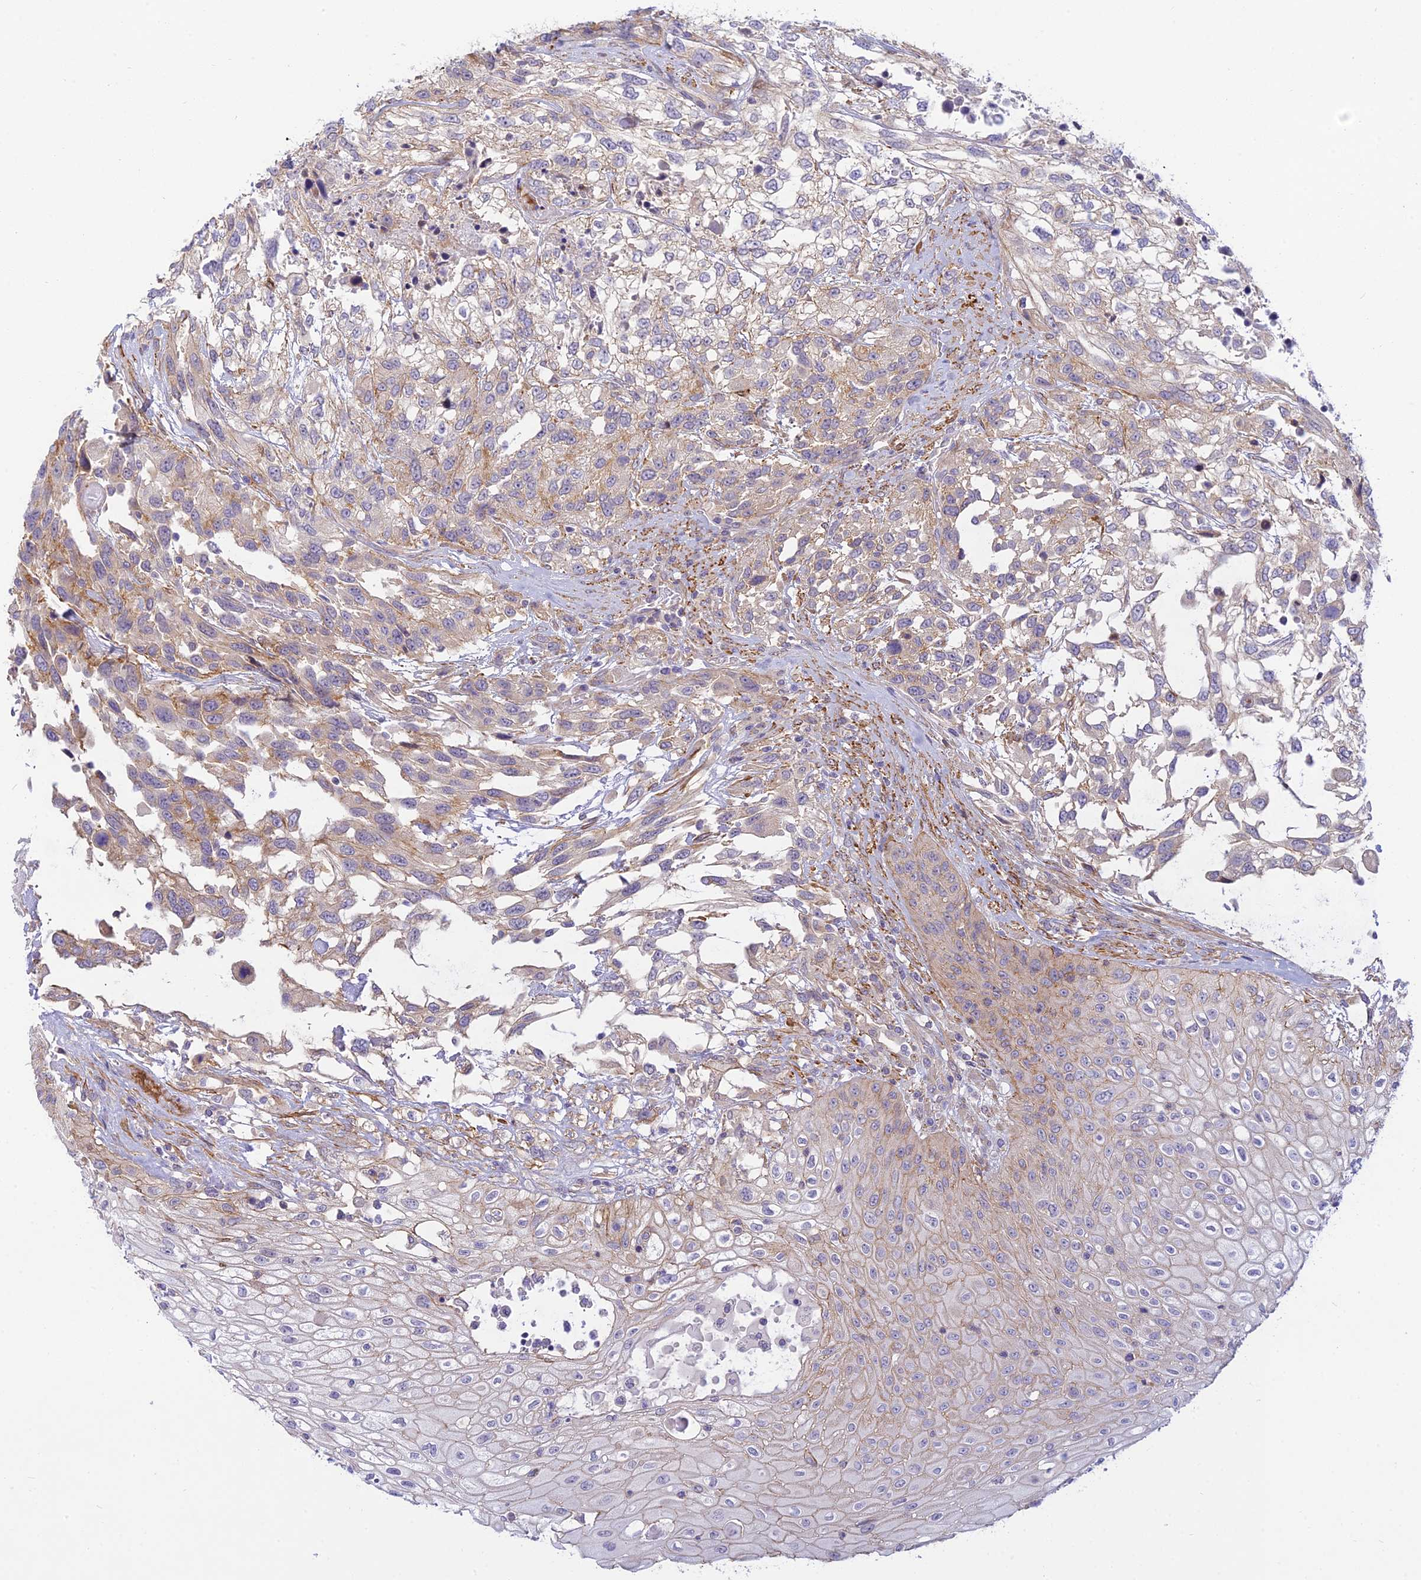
{"staining": {"intensity": "moderate", "quantity": "<25%", "location": "cytoplasmic/membranous"}, "tissue": "urothelial cancer", "cell_type": "Tumor cells", "image_type": "cancer", "snomed": [{"axis": "morphology", "description": "Urothelial carcinoma, High grade"}, {"axis": "topography", "description": "Urinary bladder"}], "caption": "Protein analysis of urothelial carcinoma (high-grade) tissue displays moderate cytoplasmic/membranous staining in approximately <25% of tumor cells.", "gene": "FBXW4", "patient": {"sex": "female", "age": 70}}